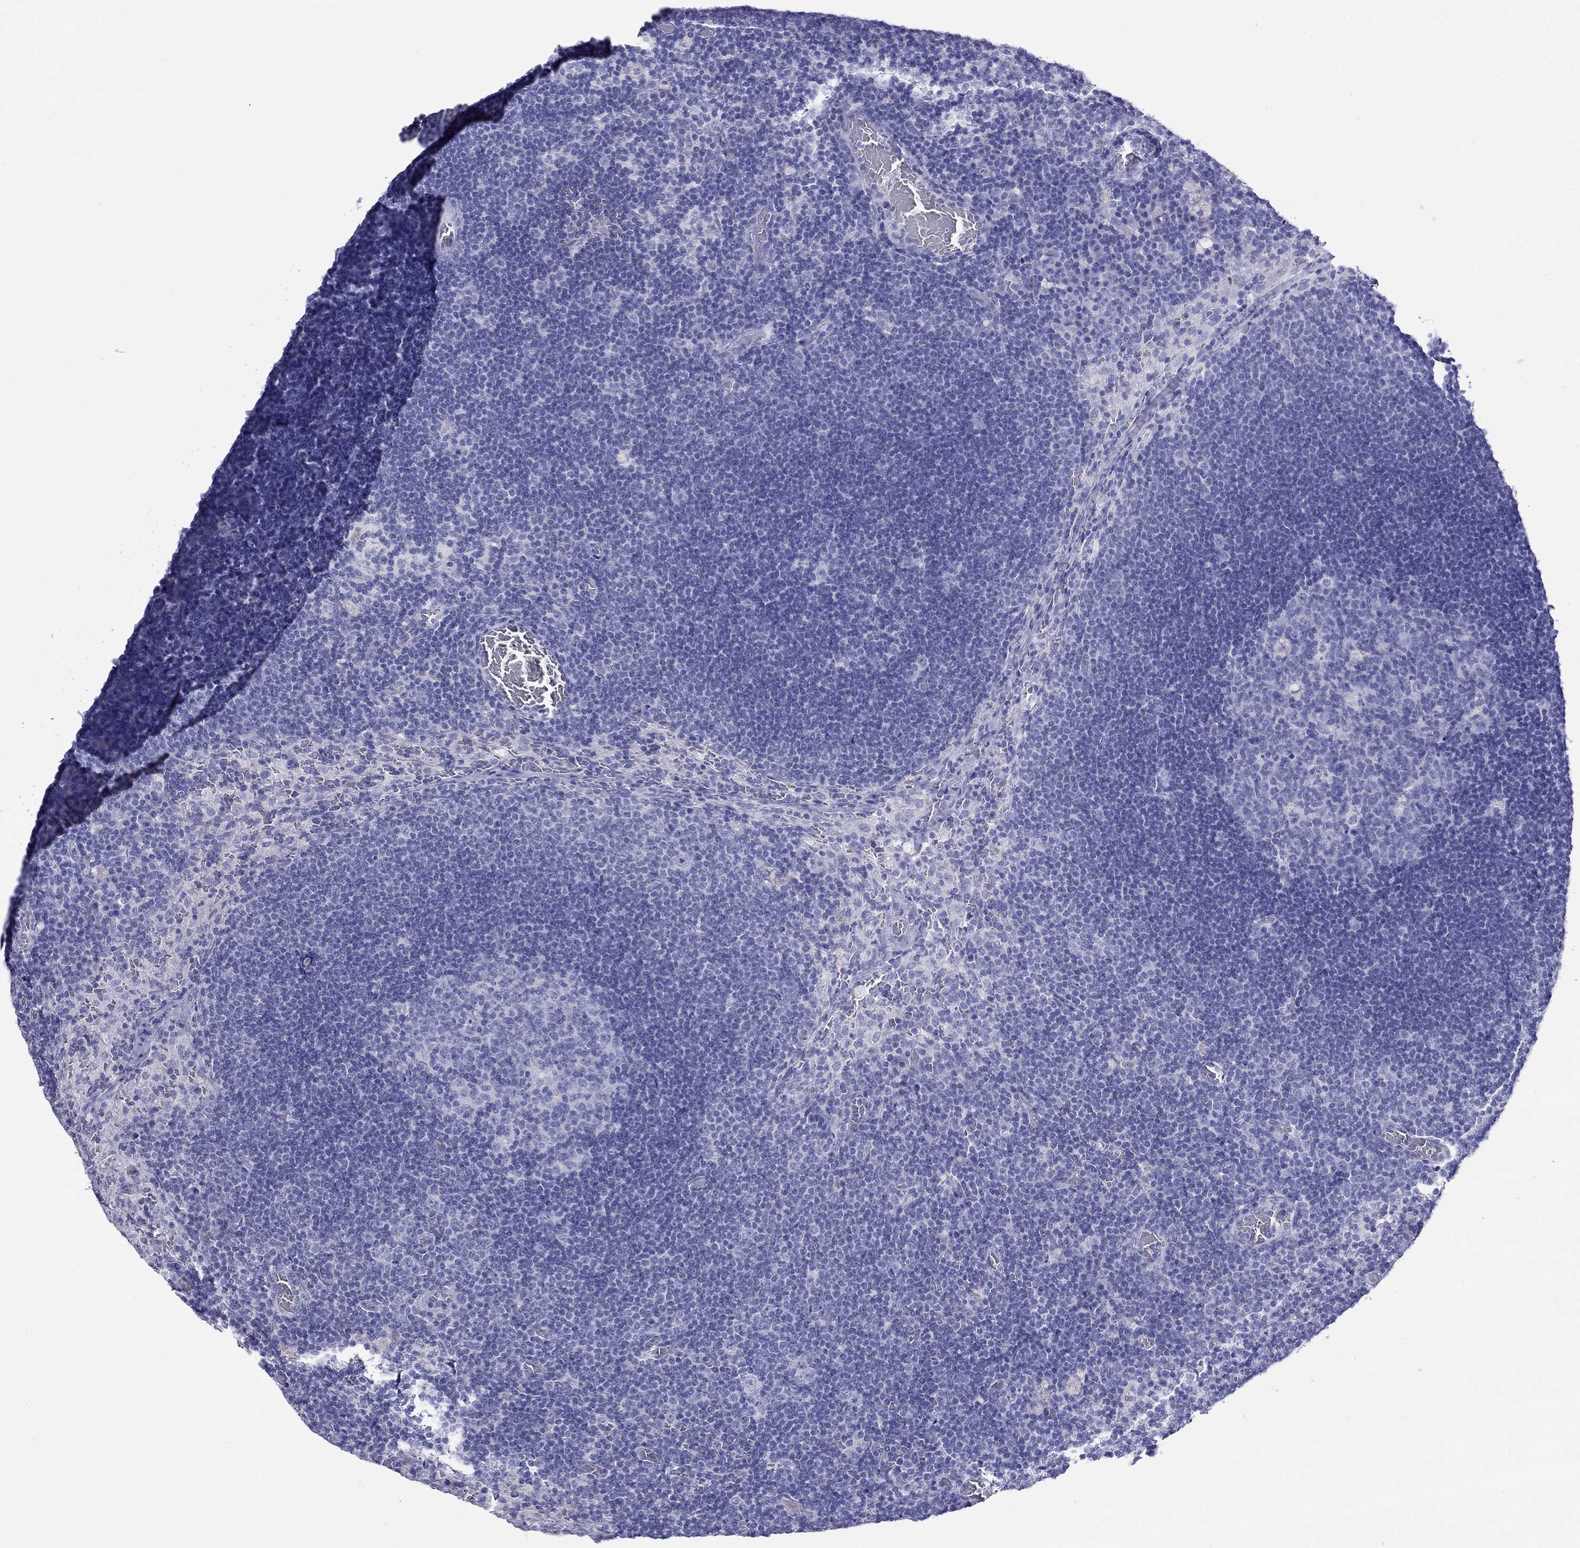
{"staining": {"intensity": "negative", "quantity": "none", "location": "none"}, "tissue": "lymph node", "cell_type": "Germinal center cells", "image_type": "normal", "snomed": [{"axis": "morphology", "description": "Normal tissue, NOS"}, {"axis": "topography", "description": "Lymph node"}], "caption": "Immunohistochemistry micrograph of unremarkable lymph node stained for a protein (brown), which exhibits no staining in germinal center cells. The staining was performed using DAB to visualize the protein expression in brown, while the nuclei were stained in blue with hematoxylin (Magnification: 20x).", "gene": "HLA", "patient": {"sex": "male", "age": 63}}